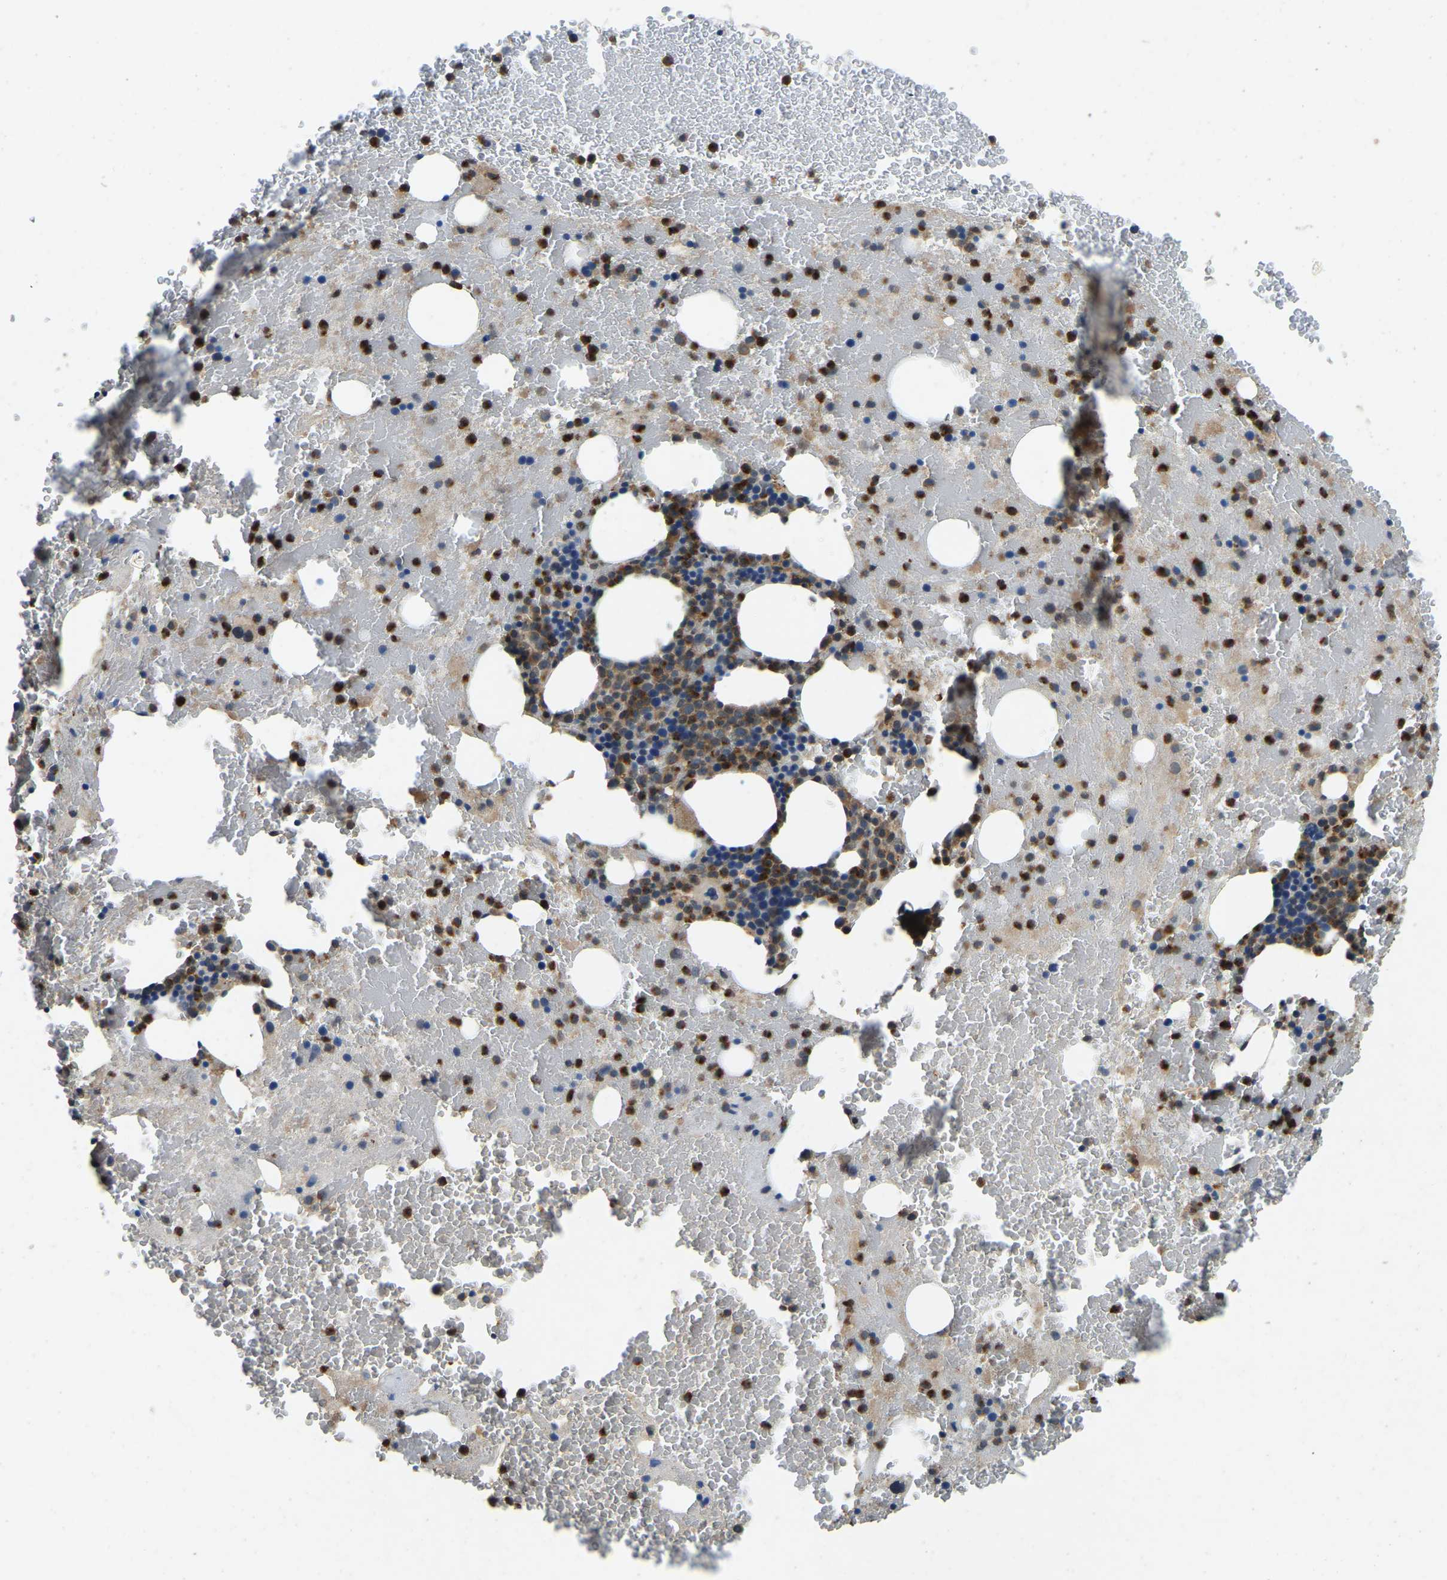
{"staining": {"intensity": "moderate", "quantity": "25%-75%", "location": "cytoplasmic/membranous,nuclear"}, "tissue": "bone marrow", "cell_type": "Hematopoietic cells", "image_type": "normal", "snomed": [{"axis": "morphology", "description": "Normal tissue, NOS"}, {"axis": "morphology", "description": "Inflammation, NOS"}, {"axis": "topography", "description": "Bone marrow"}], "caption": "A brown stain shows moderate cytoplasmic/membranous,nuclear positivity of a protein in hematopoietic cells of normal bone marrow.", "gene": "ATP8B1", "patient": {"sex": "male", "age": 47}}